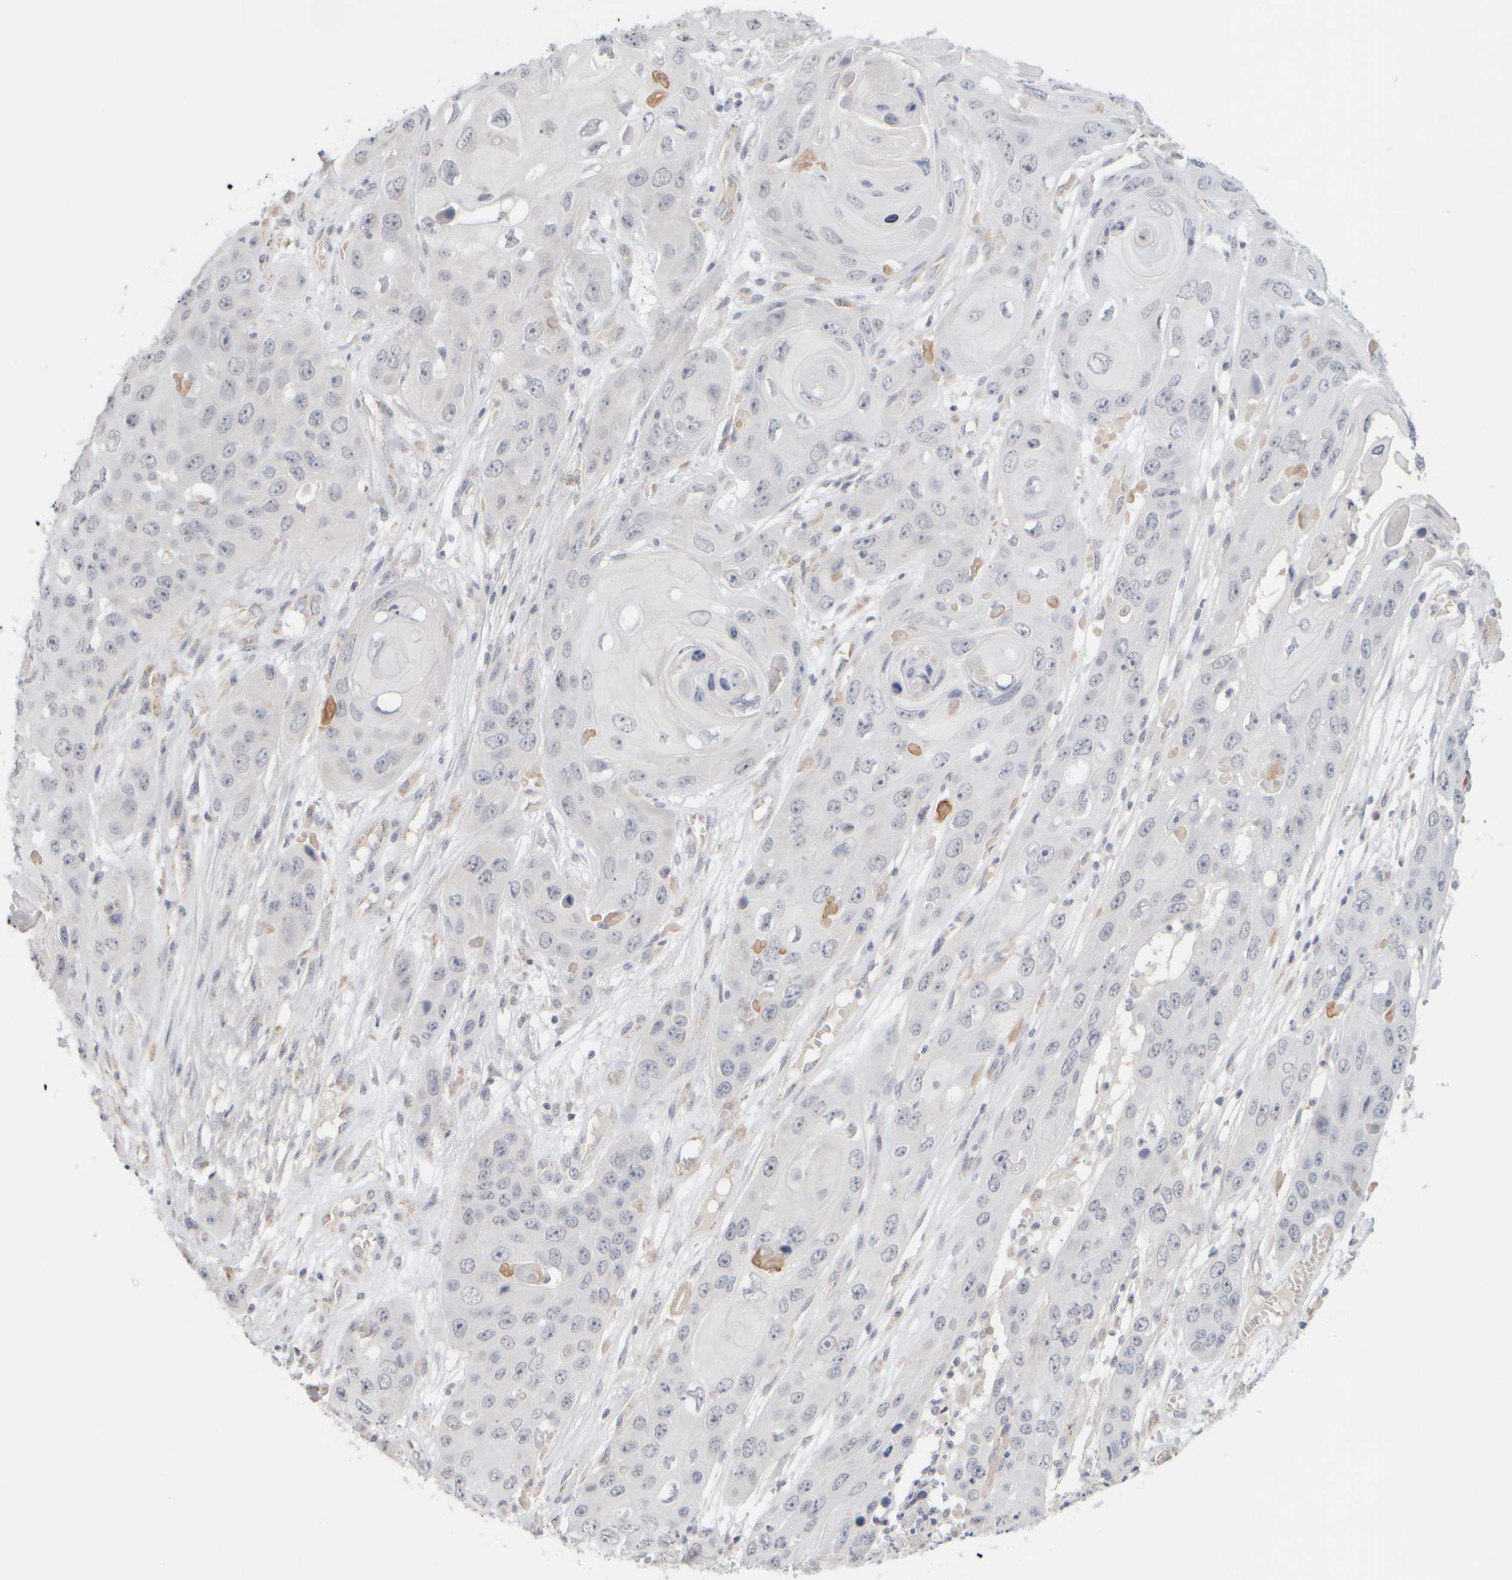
{"staining": {"intensity": "negative", "quantity": "none", "location": "none"}, "tissue": "skin cancer", "cell_type": "Tumor cells", "image_type": "cancer", "snomed": [{"axis": "morphology", "description": "Squamous cell carcinoma, NOS"}, {"axis": "topography", "description": "Skin"}], "caption": "DAB (3,3'-diaminobenzidine) immunohistochemical staining of human squamous cell carcinoma (skin) displays no significant expression in tumor cells.", "gene": "ZNF112", "patient": {"sex": "male", "age": 55}}